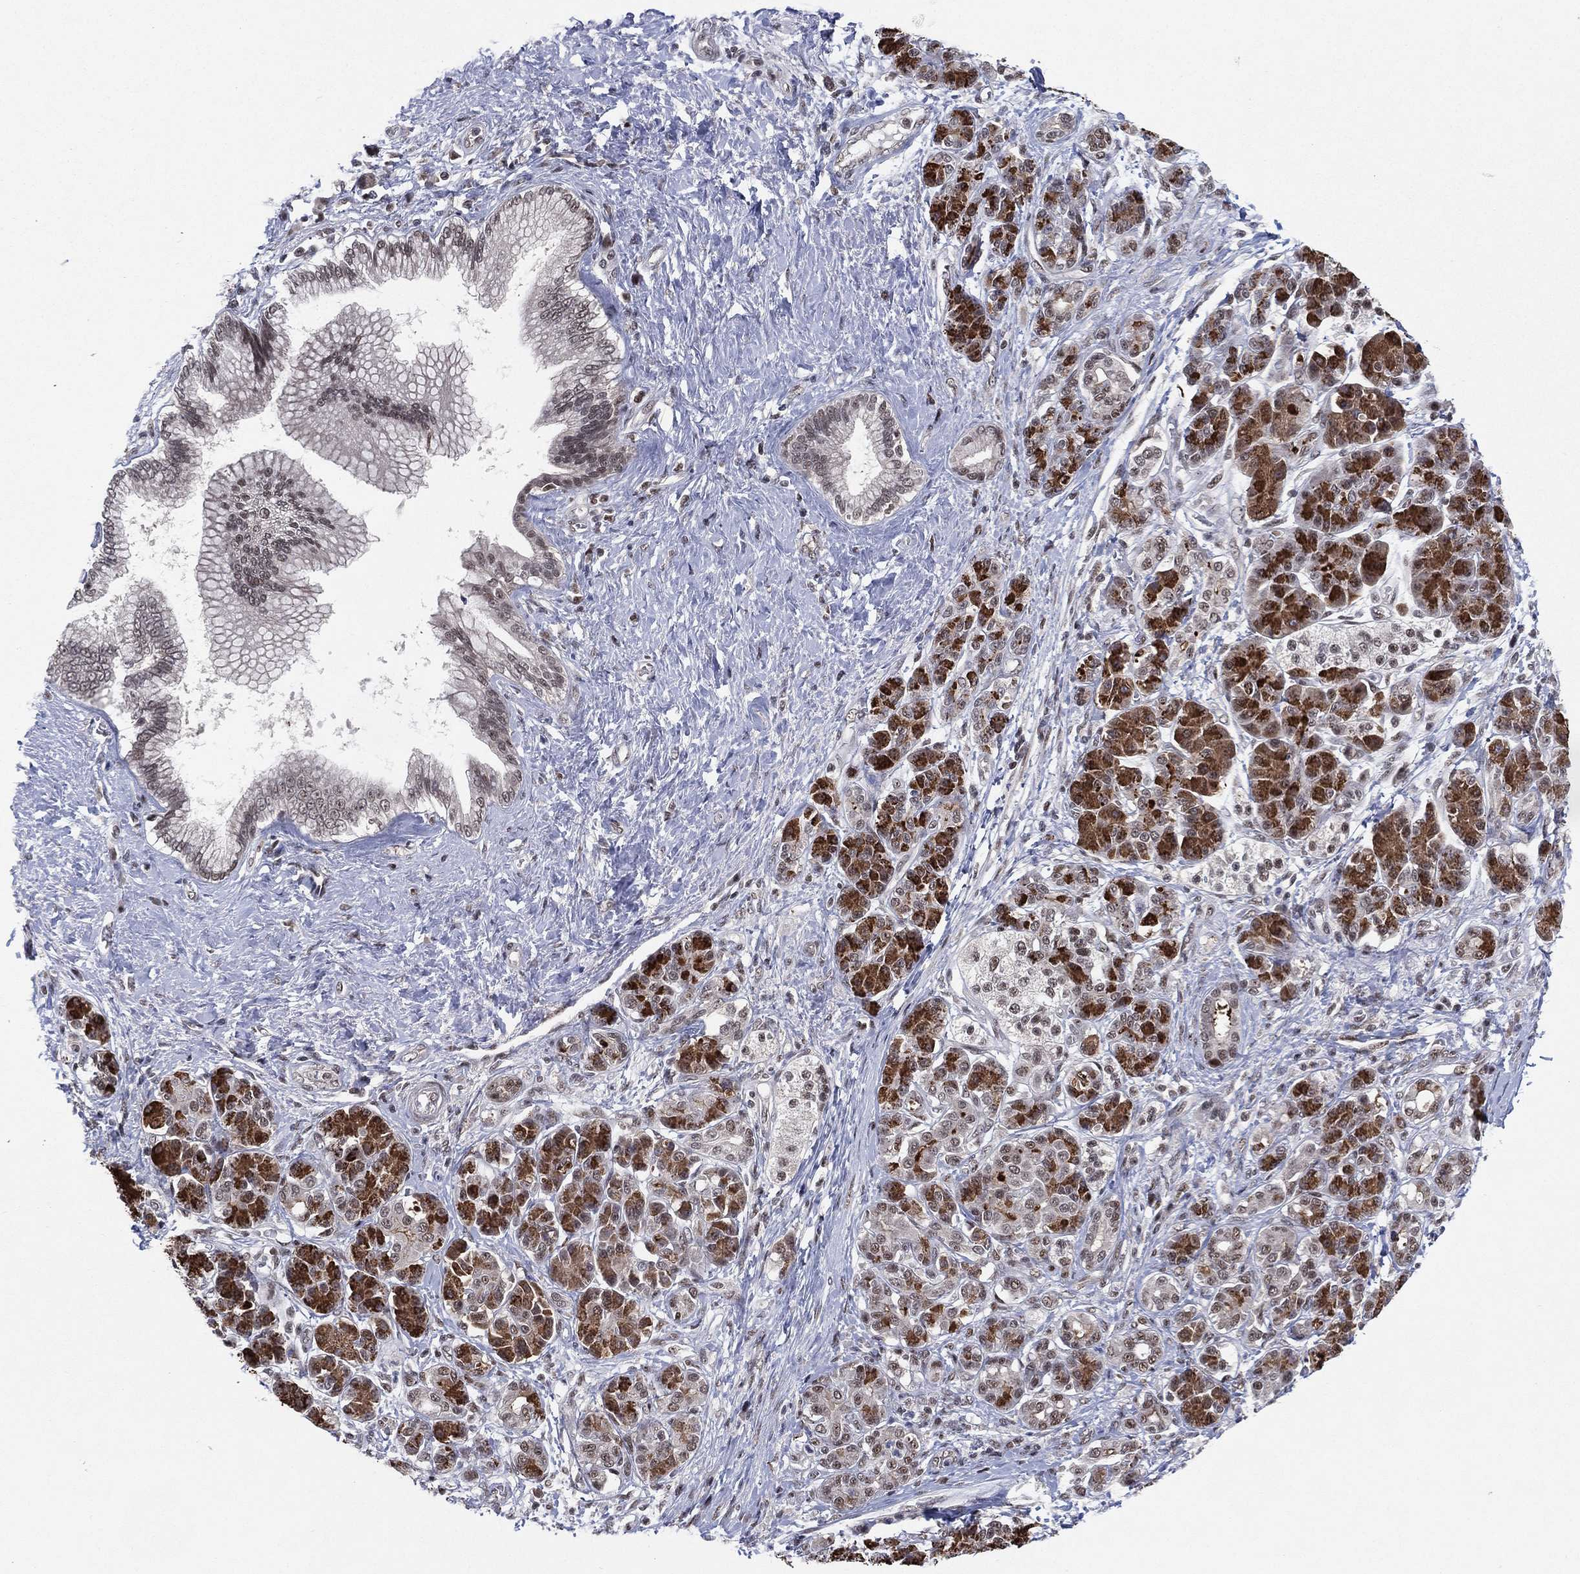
{"staining": {"intensity": "negative", "quantity": "none", "location": "none"}, "tissue": "pancreatic cancer", "cell_type": "Tumor cells", "image_type": "cancer", "snomed": [{"axis": "morphology", "description": "Adenocarcinoma, NOS"}, {"axis": "topography", "description": "Pancreas"}], "caption": "The micrograph shows no staining of tumor cells in adenocarcinoma (pancreatic).", "gene": "DGCR8", "patient": {"sex": "female", "age": 73}}